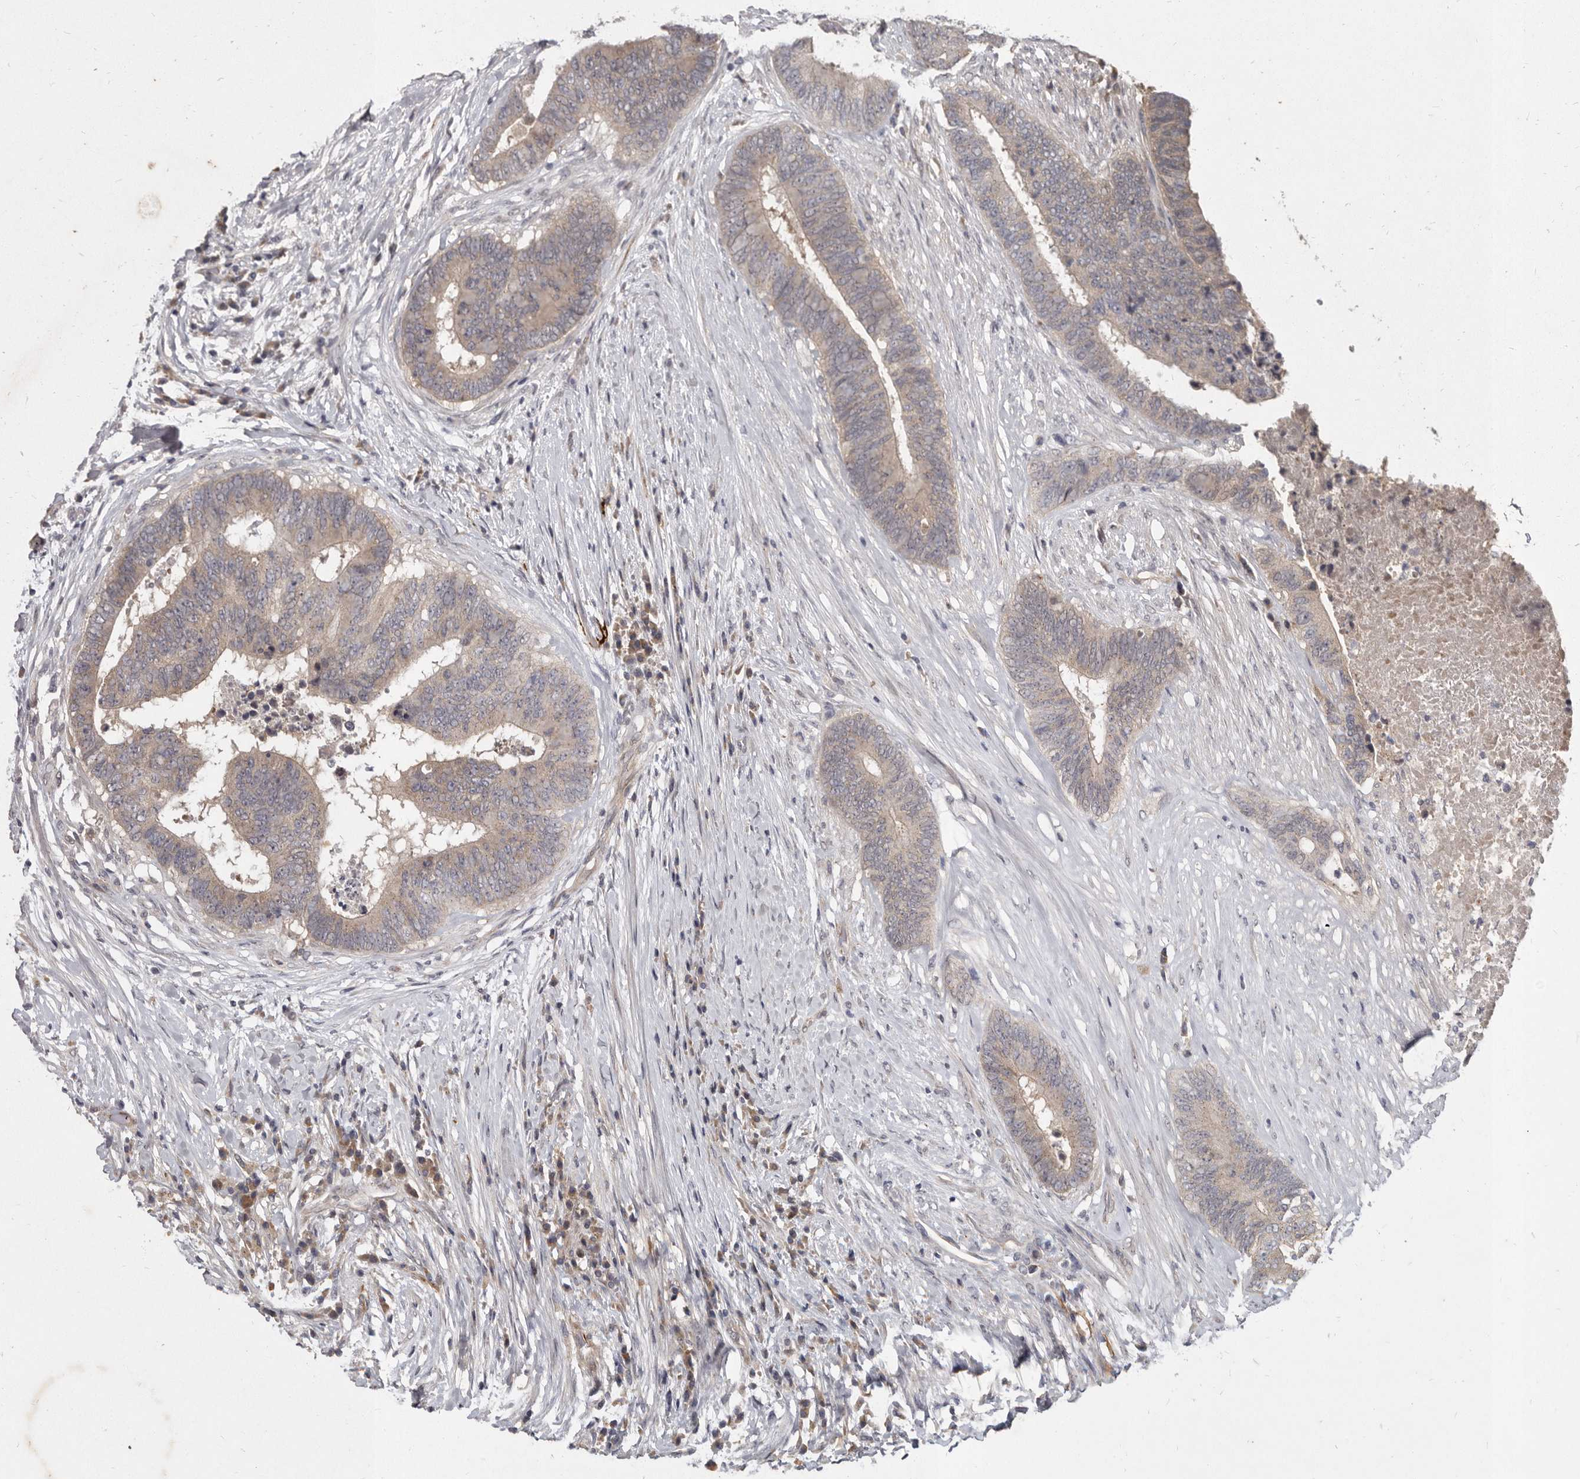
{"staining": {"intensity": "negative", "quantity": "none", "location": "none"}, "tissue": "colorectal cancer", "cell_type": "Tumor cells", "image_type": "cancer", "snomed": [{"axis": "morphology", "description": "Adenocarcinoma, NOS"}, {"axis": "topography", "description": "Rectum"}], "caption": "Adenocarcinoma (colorectal) stained for a protein using IHC shows no positivity tumor cells.", "gene": "SLC22A1", "patient": {"sex": "male", "age": 72}}